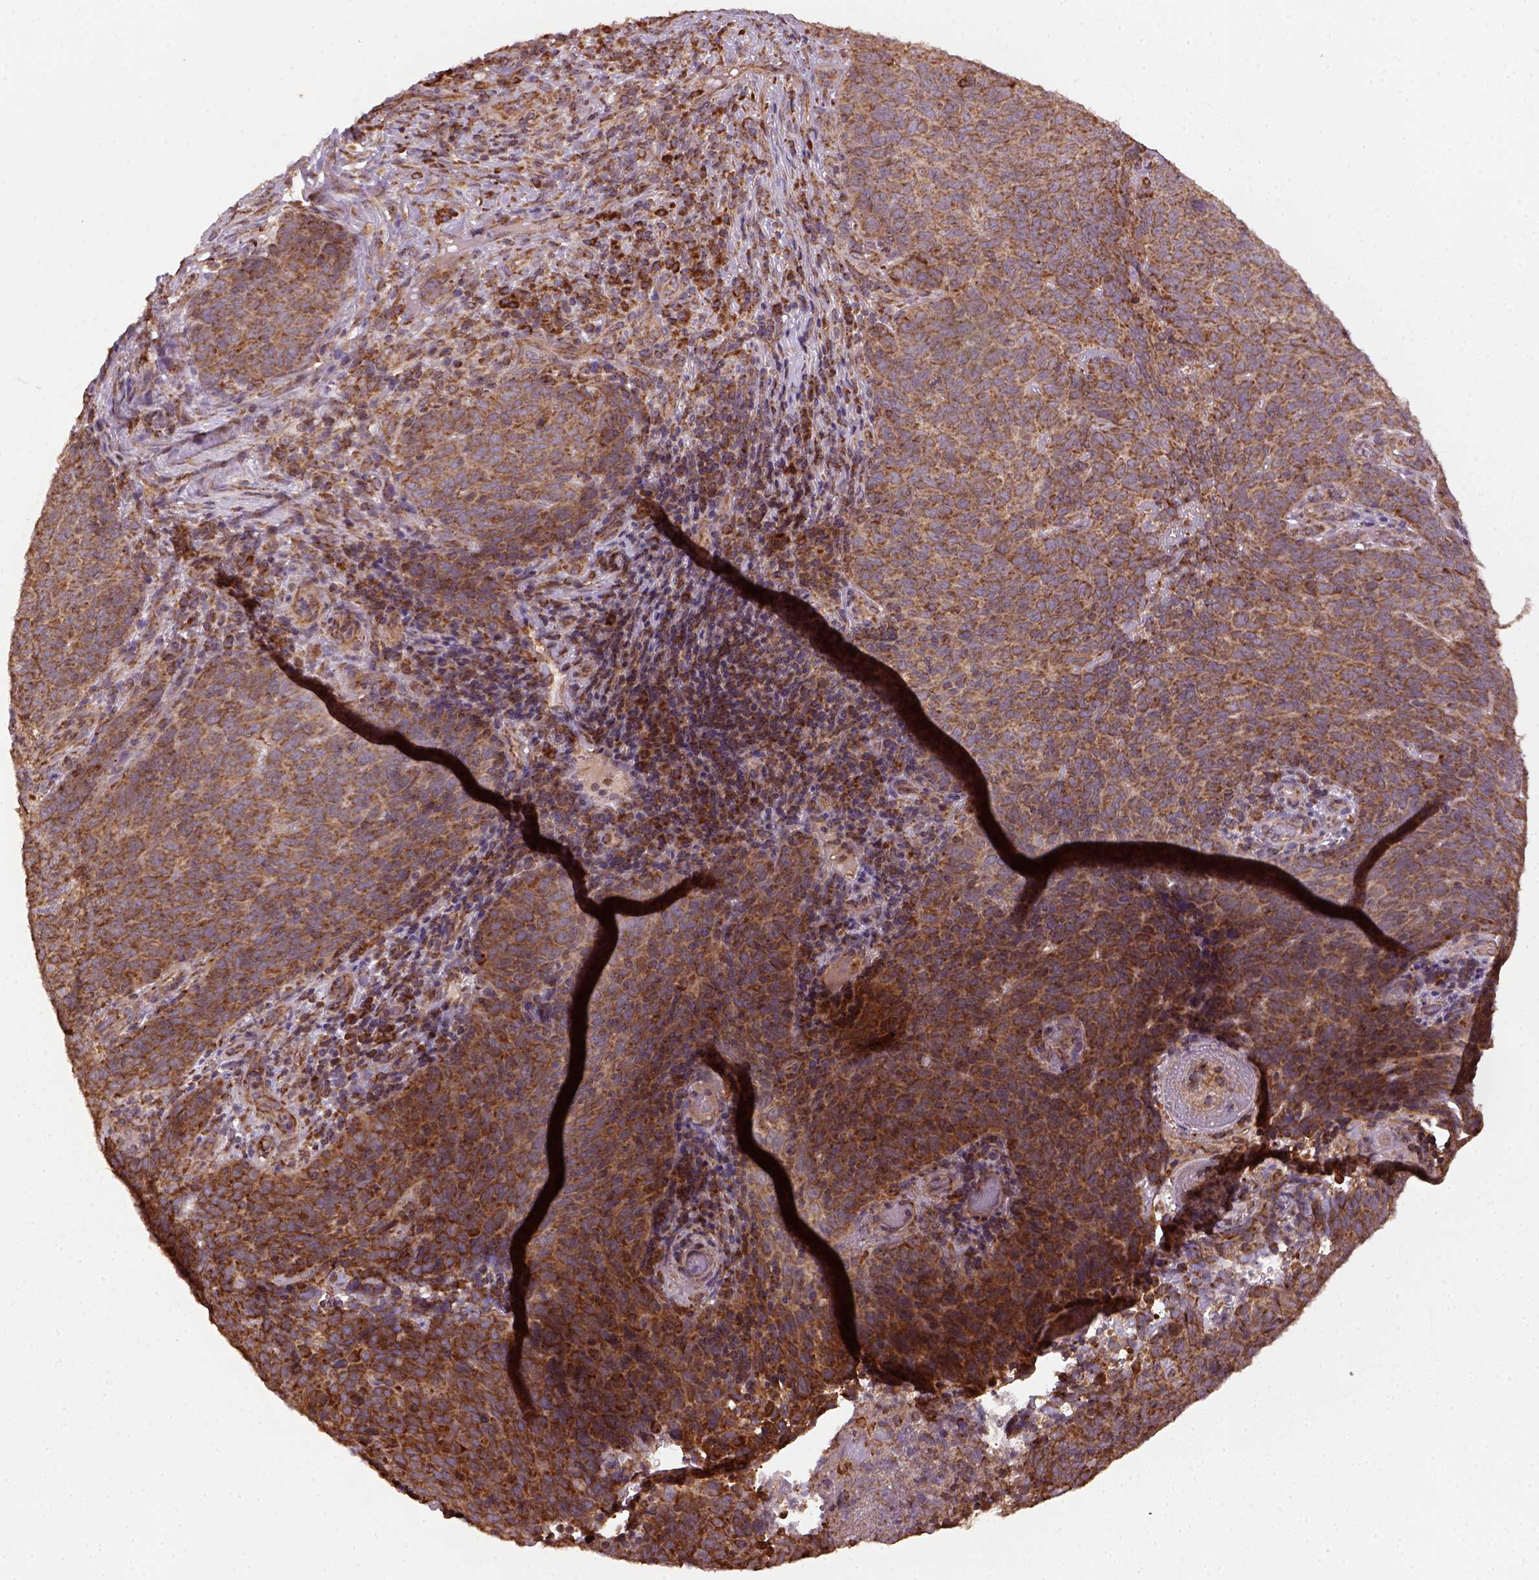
{"staining": {"intensity": "strong", "quantity": ">75%", "location": "cytoplasmic/membranous"}, "tissue": "skin cancer", "cell_type": "Tumor cells", "image_type": "cancer", "snomed": [{"axis": "morphology", "description": "Squamous cell carcinoma, NOS"}, {"axis": "topography", "description": "Skin"}, {"axis": "topography", "description": "Anal"}], "caption": "Immunohistochemistry (DAB) staining of human skin cancer exhibits strong cytoplasmic/membranous protein staining in approximately >75% of tumor cells.", "gene": "MAPK8IP3", "patient": {"sex": "female", "age": 51}}